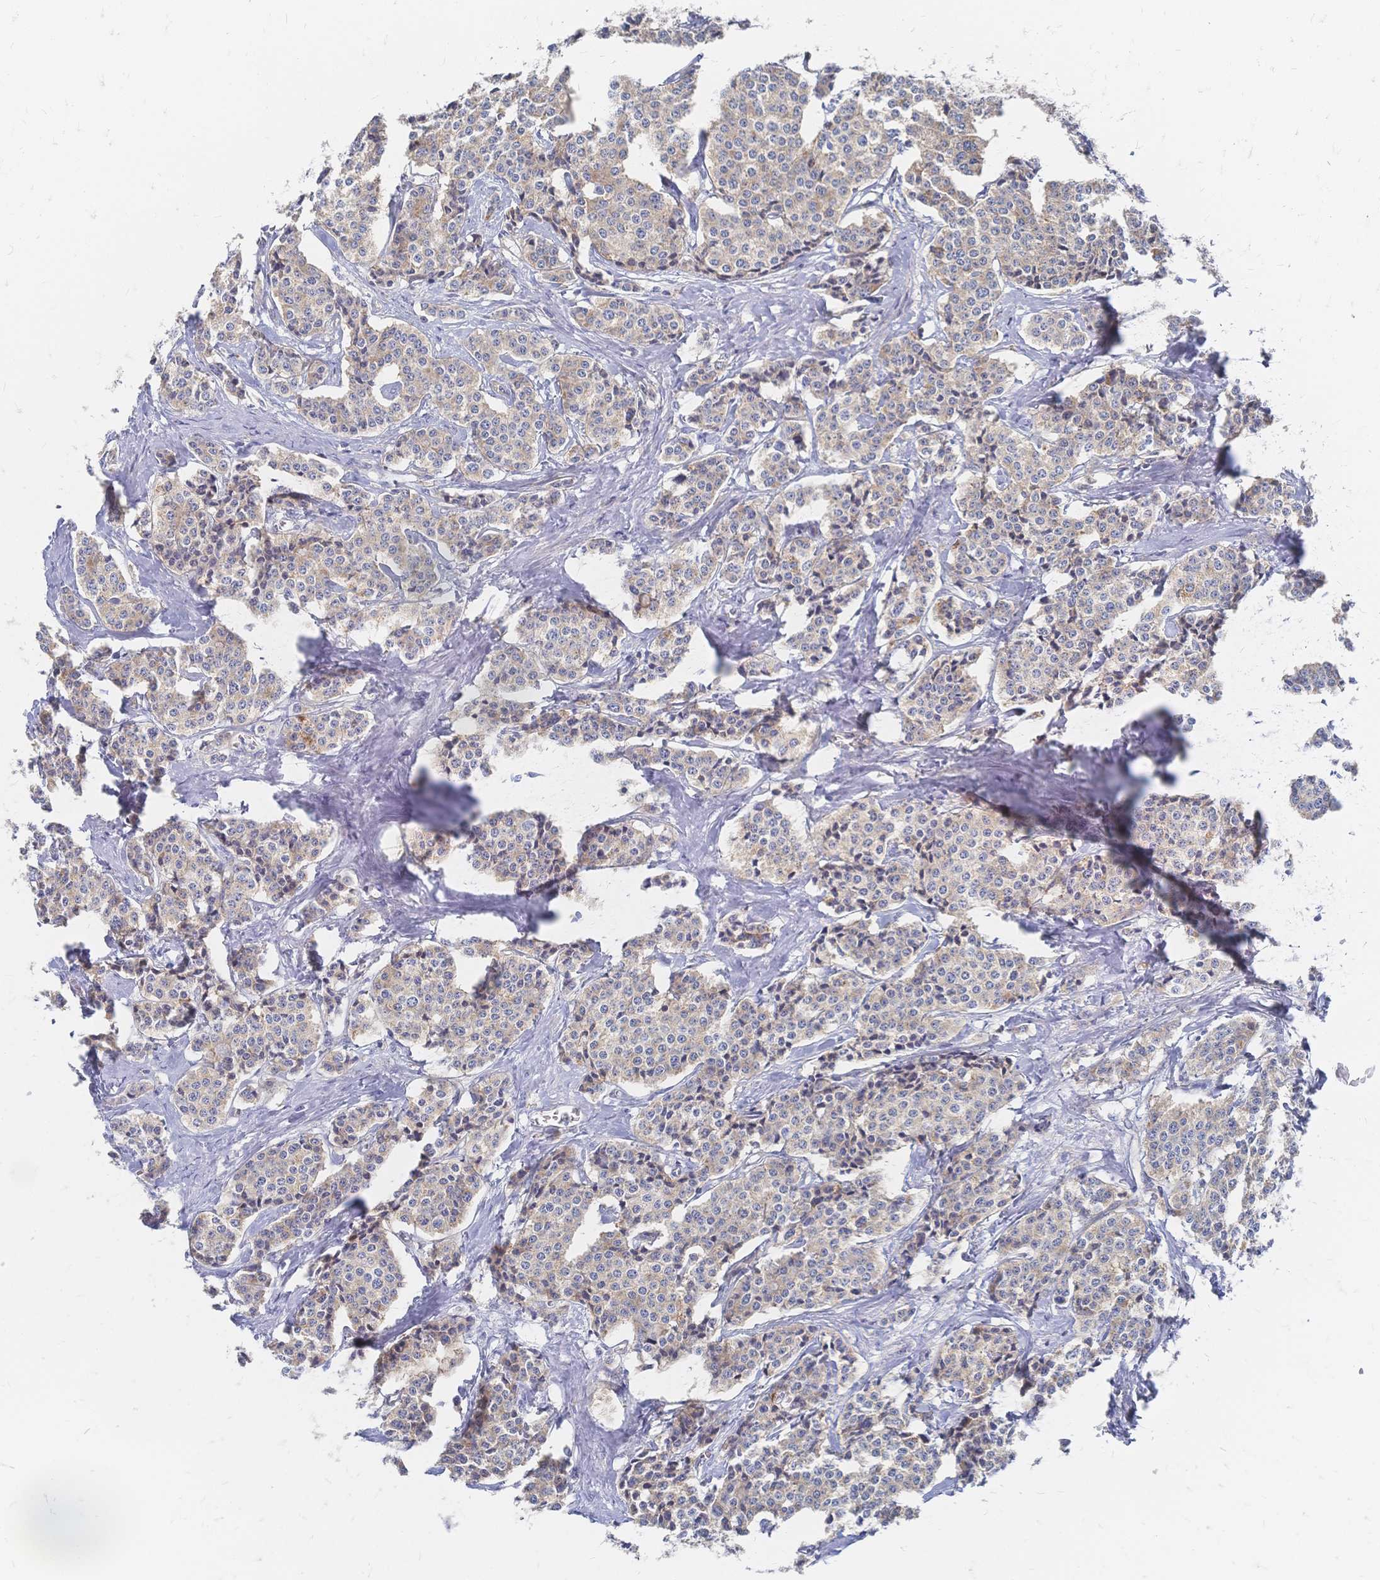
{"staining": {"intensity": "weak", "quantity": ">75%", "location": "cytoplasmic/membranous"}, "tissue": "carcinoid", "cell_type": "Tumor cells", "image_type": "cancer", "snomed": [{"axis": "morphology", "description": "Carcinoid, malignant, NOS"}, {"axis": "topography", "description": "Small intestine"}], "caption": "This is a photomicrograph of IHC staining of malignant carcinoid, which shows weak expression in the cytoplasmic/membranous of tumor cells.", "gene": "SORBS1", "patient": {"sex": "female", "age": 64}}